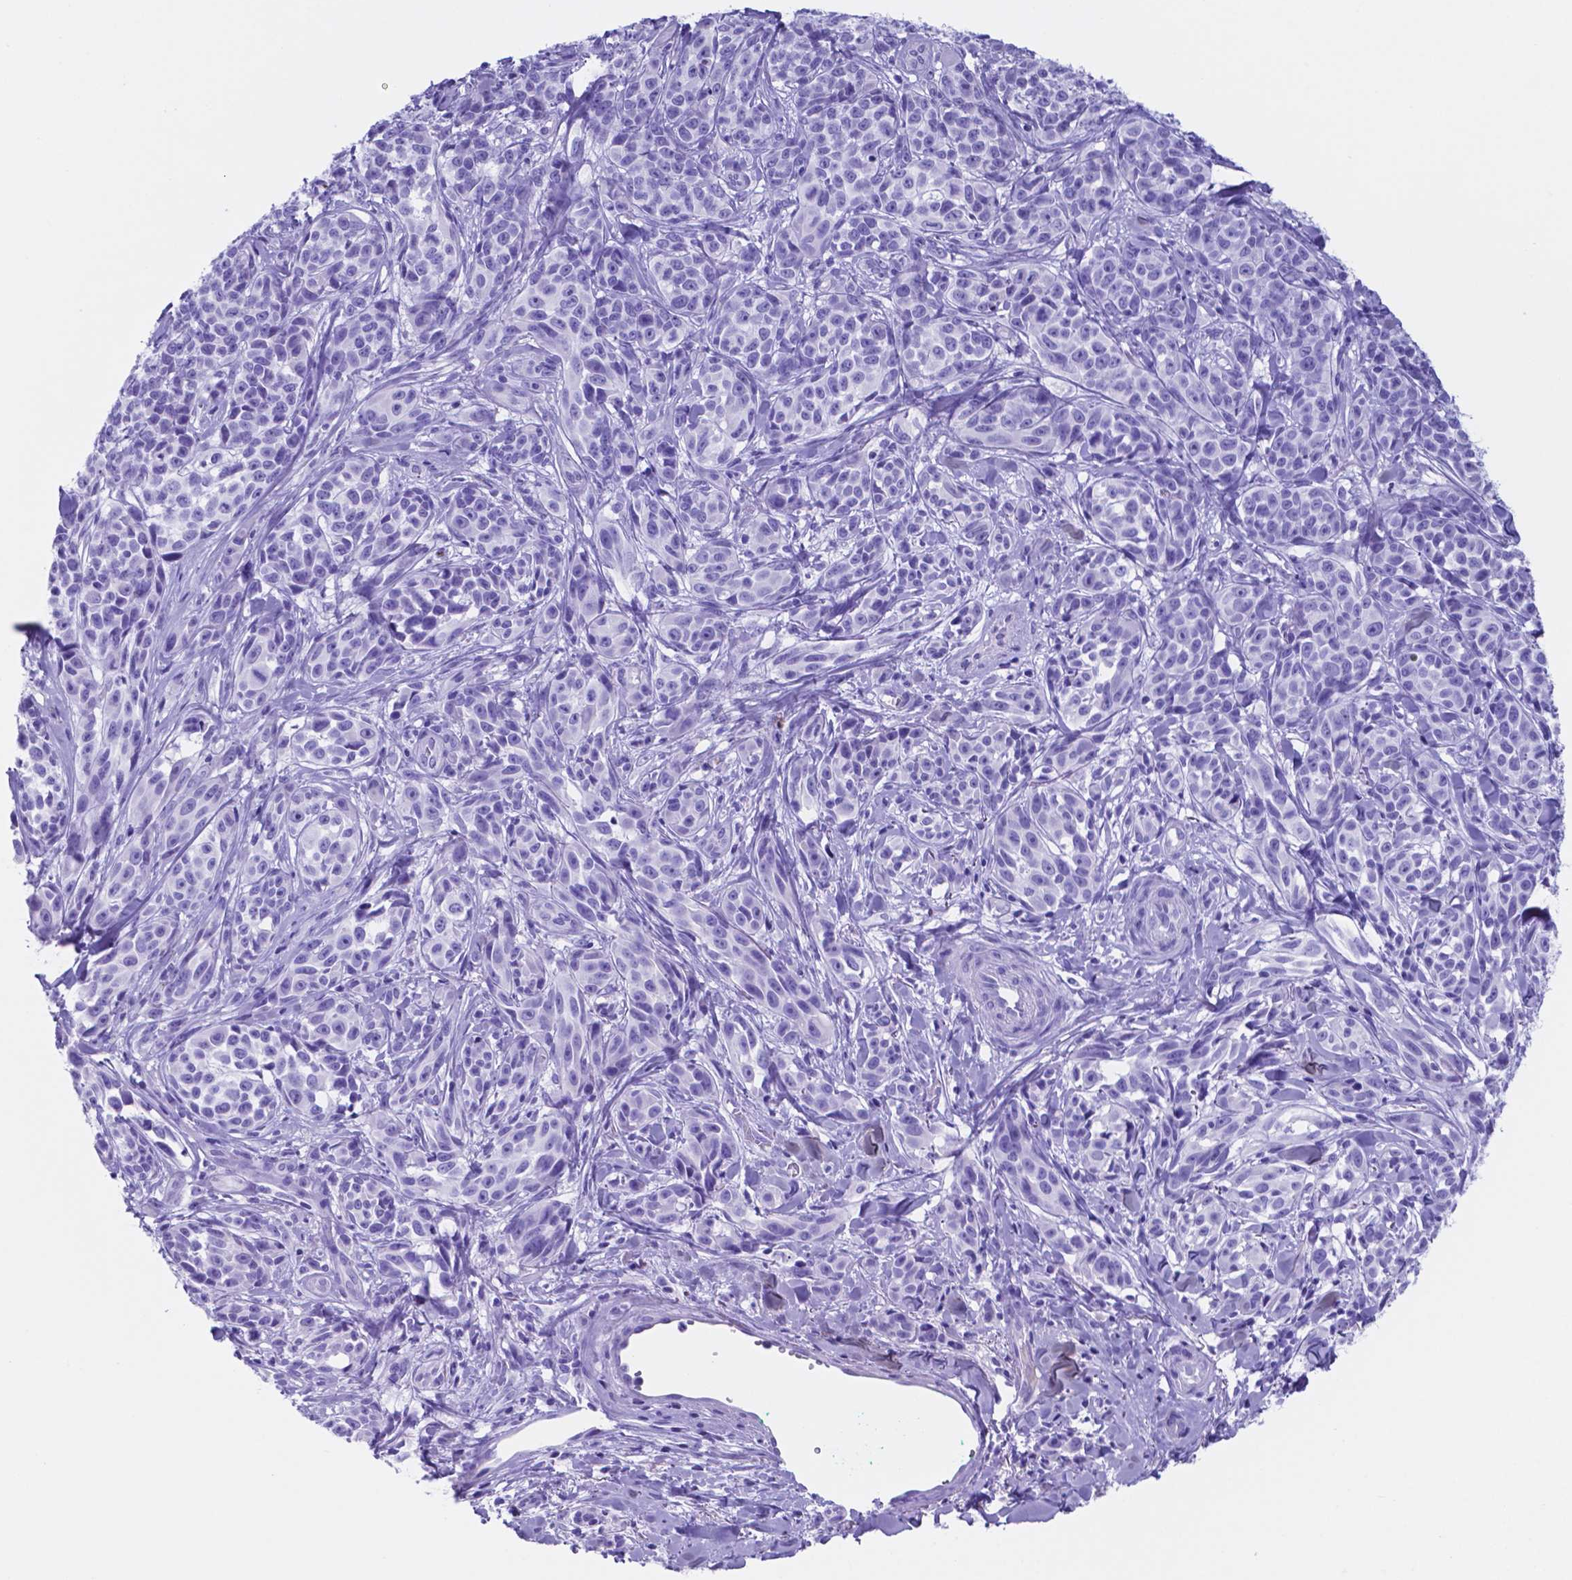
{"staining": {"intensity": "negative", "quantity": "none", "location": "none"}, "tissue": "melanoma", "cell_type": "Tumor cells", "image_type": "cancer", "snomed": [{"axis": "morphology", "description": "Malignant melanoma, NOS"}, {"axis": "topography", "description": "Skin"}], "caption": "High power microscopy photomicrograph of an immunohistochemistry histopathology image of malignant melanoma, revealing no significant staining in tumor cells. The staining is performed using DAB (3,3'-diaminobenzidine) brown chromogen with nuclei counter-stained in using hematoxylin.", "gene": "DNAAF8", "patient": {"sex": "female", "age": 88}}